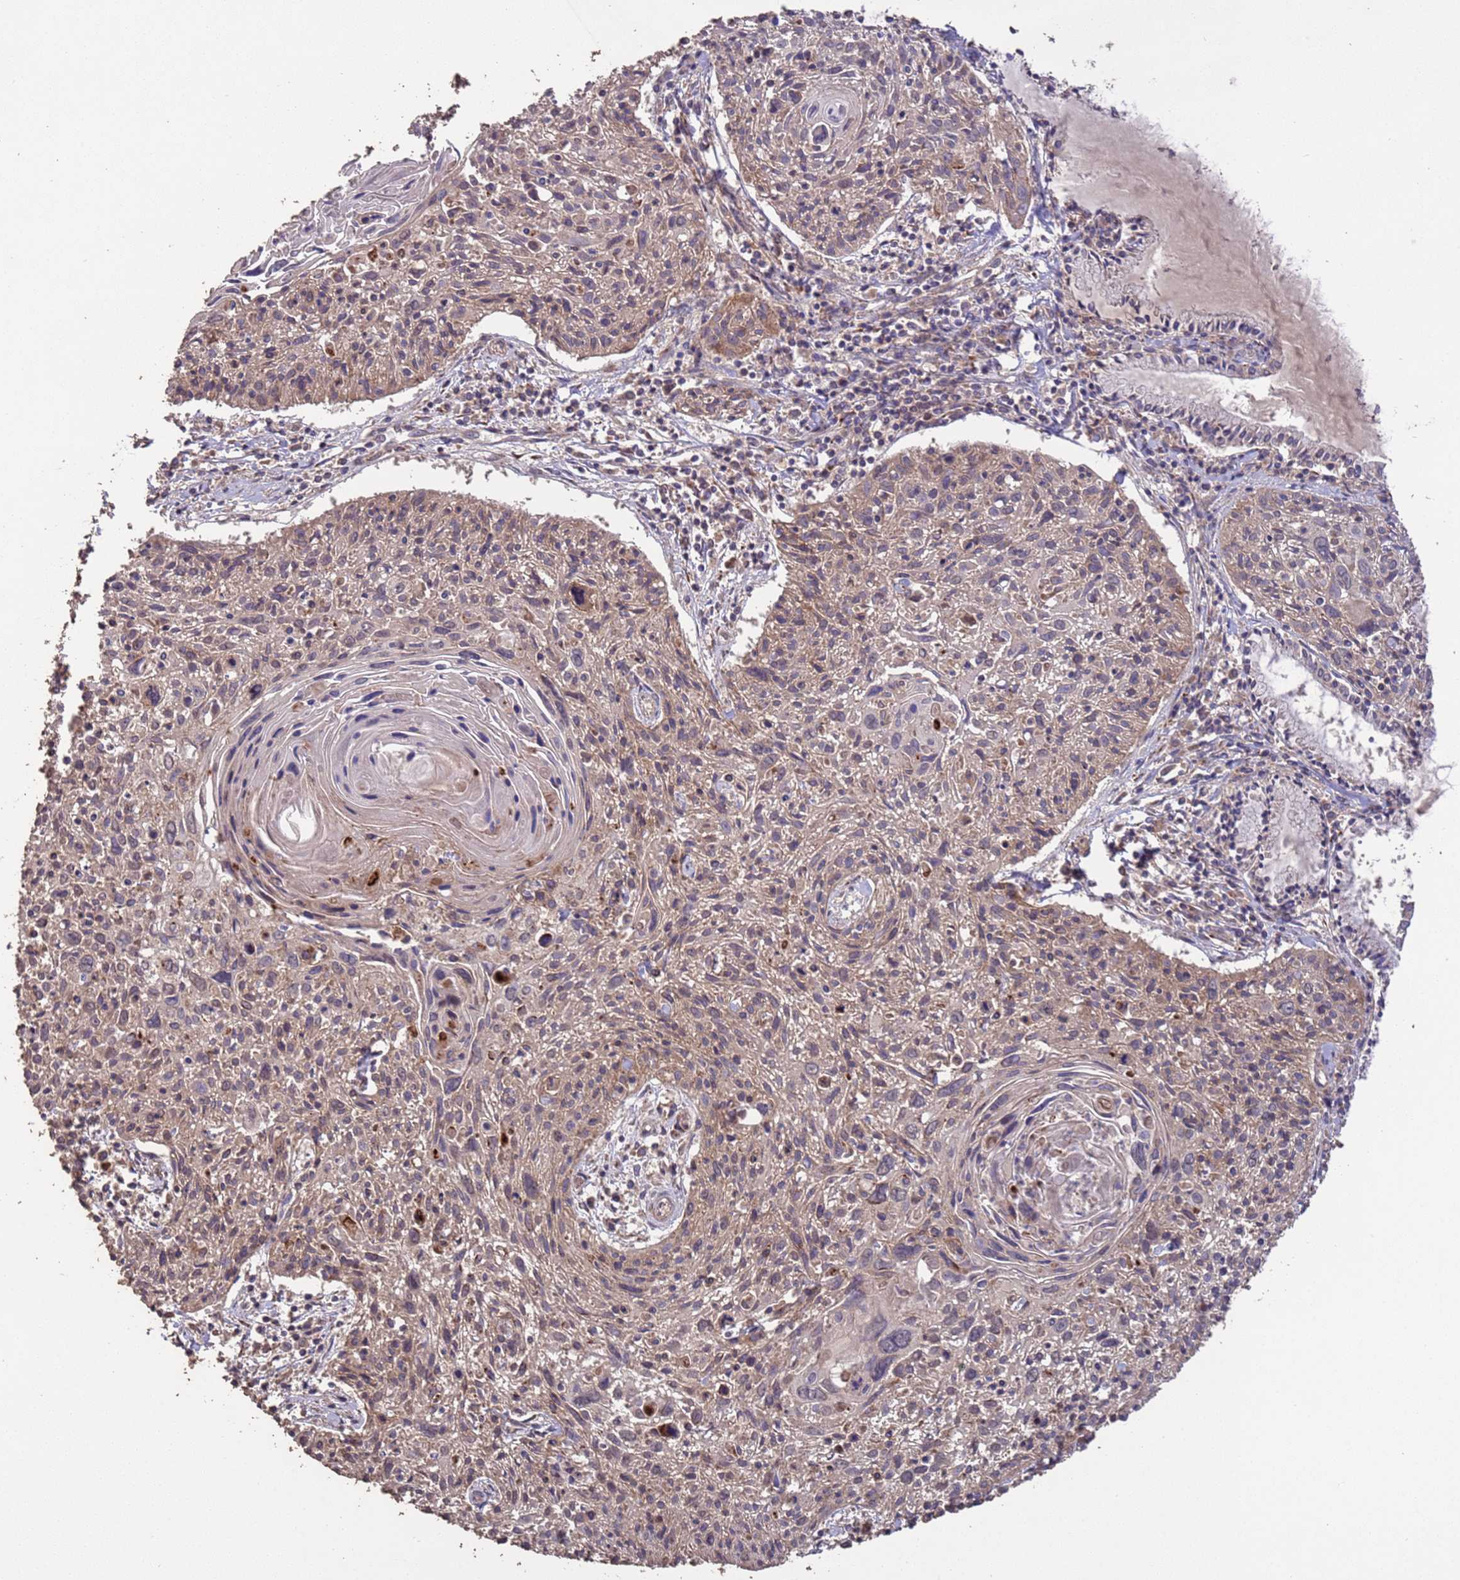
{"staining": {"intensity": "weak", "quantity": "<25%", "location": "cytoplasmic/membranous"}, "tissue": "cervical cancer", "cell_type": "Tumor cells", "image_type": "cancer", "snomed": [{"axis": "morphology", "description": "Squamous cell carcinoma, NOS"}, {"axis": "topography", "description": "Cervix"}], "caption": "IHC image of human cervical cancer stained for a protein (brown), which reveals no staining in tumor cells. (DAB IHC visualized using brightfield microscopy, high magnification).", "gene": "SLC9B2", "patient": {"sex": "female", "age": 51}}